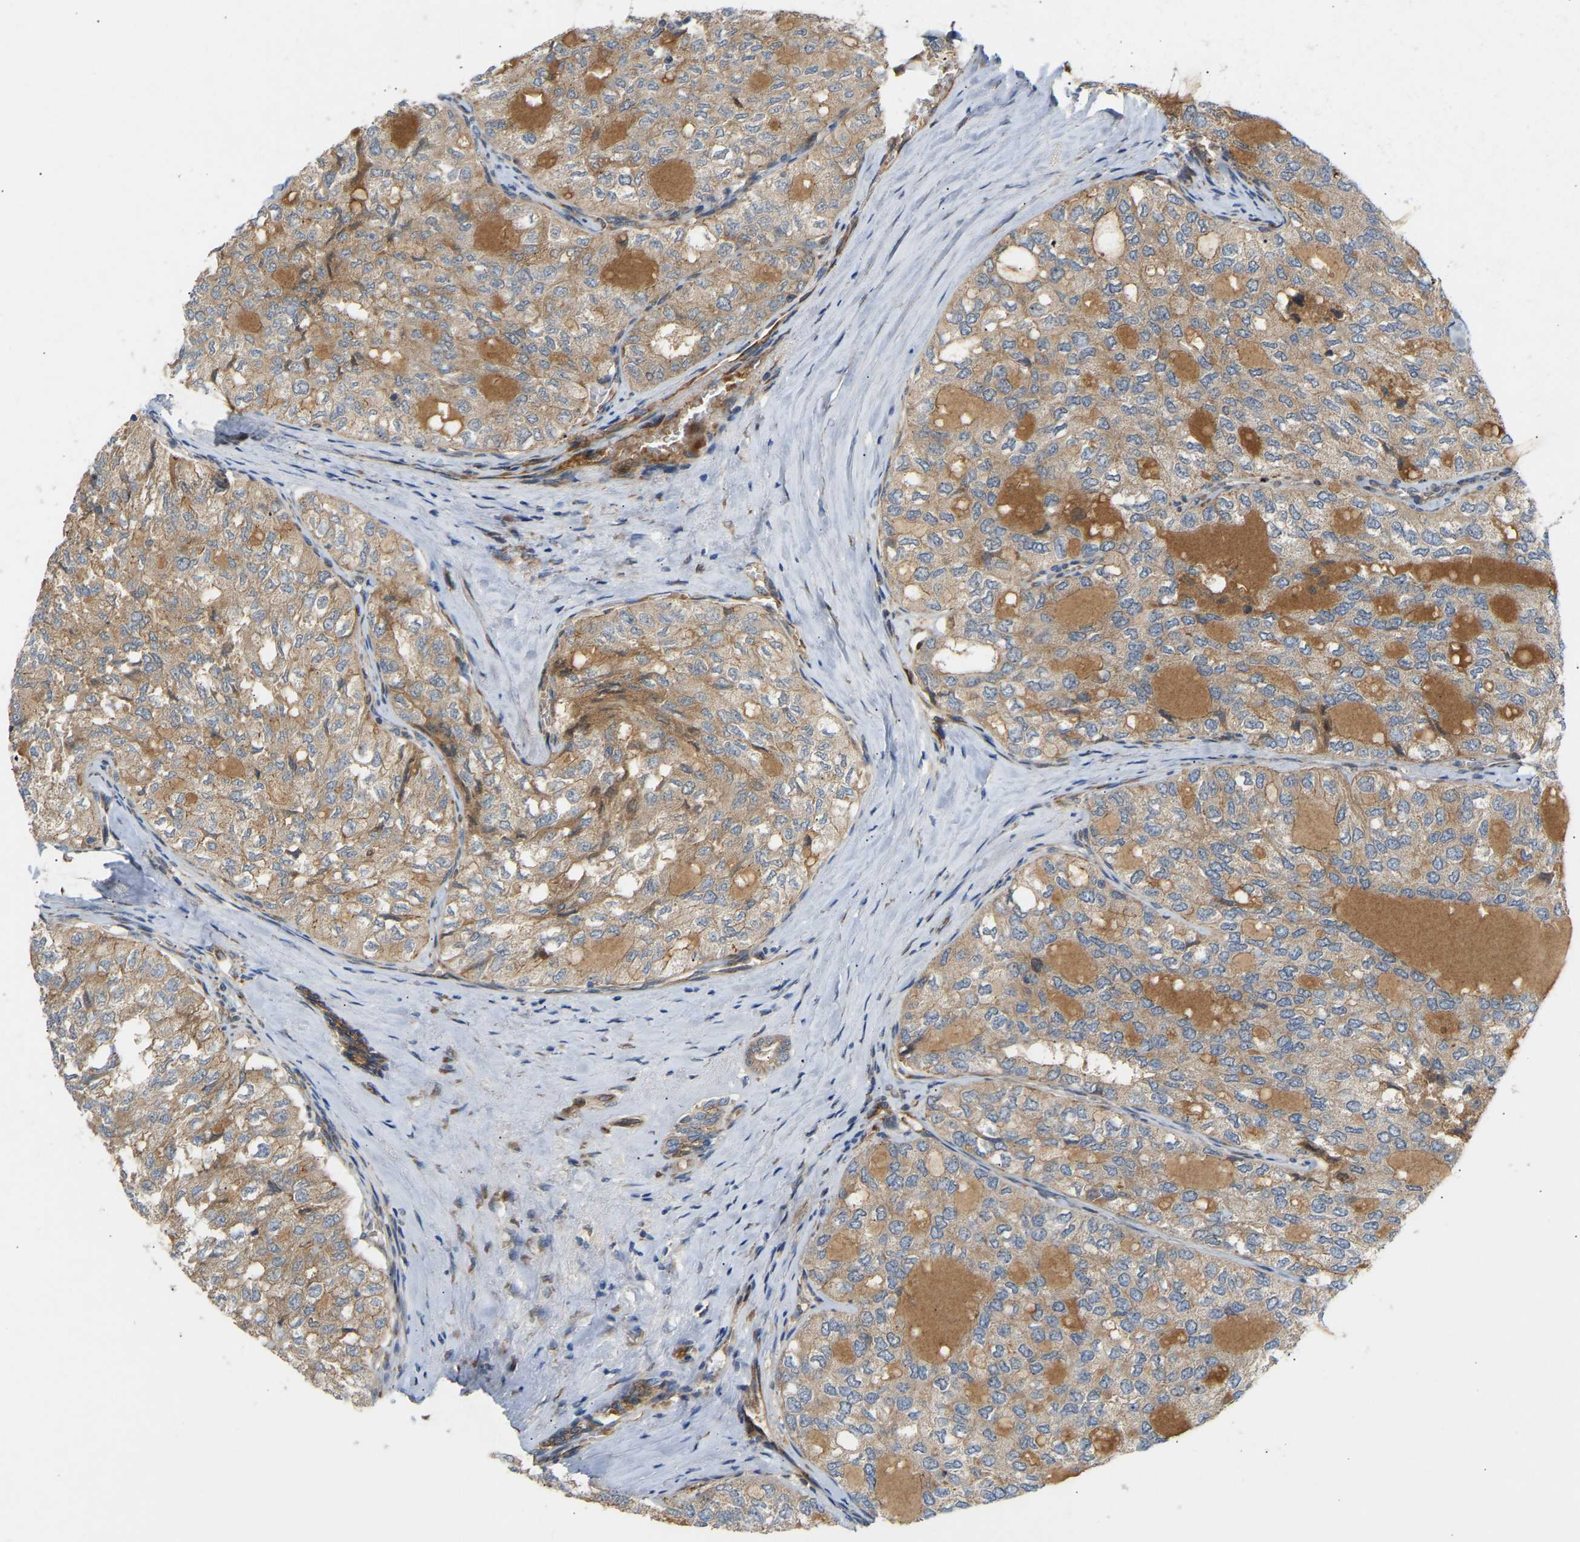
{"staining": {"intensity": "weak", "quantity": "<25%", "location": "cytoplasmic/membranous"}, "tissue": "thyroid cancer", "cell_type": "Tumor cells", "image_type": "cancer", "snomed": [{"axis": "morphology", "description": "Follicular adenoma carcinoma, NOS"}, {"axis": "topography", "description": "Thyroid gland"}], "caption": "A histopathology image of human thyroid cancer is negative for staining in tumor cells.", "gene": "PTCD1", "patient": {"sex": "male", "age": 75}}